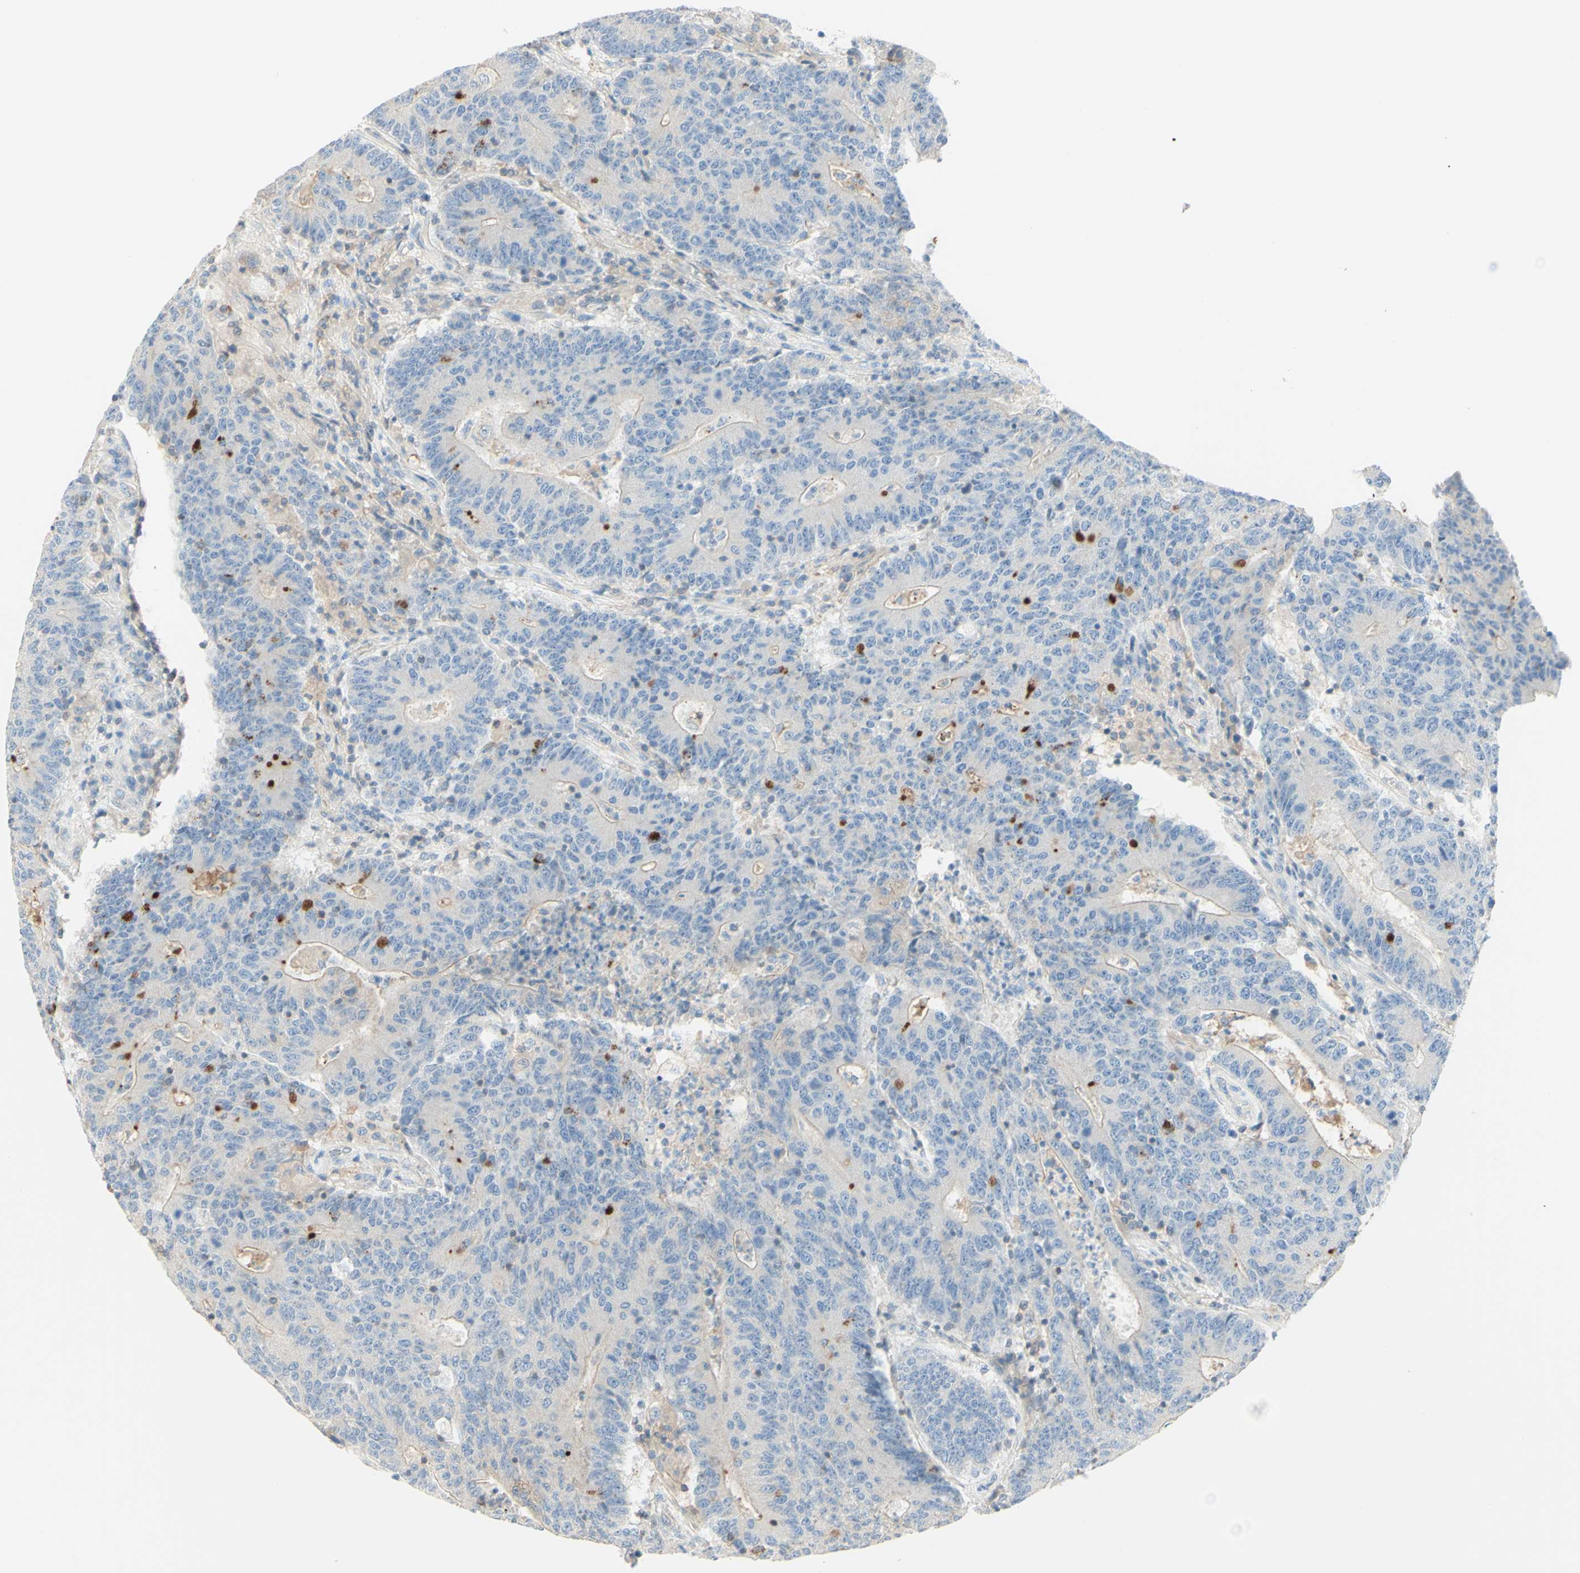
{"staining": {"intensity": "moderate", "quantity": "<25%", "location": "cytoplasmic/membranous"}, "tissue": "colorectal cancer", "cell_type": "Tumor cells", "image_type": "cancer", "snomed": [{"axis": "morphology", "description": "Normal tissue, NOS"}, {"axis": "morphology", "description": "Adenocarcinoma, NOS"}, {"axis": "topography", "description": "Colon"}], "caption": "Moderate cytoplasmic/membranous positivity for a protein is present in about <25% of tumor cells of colorectal cancer (adenocarcinoma) using immunohistochemistry (IHC).", "gene": "MTM1", "patient": {"sex": "female", "age": 75}}